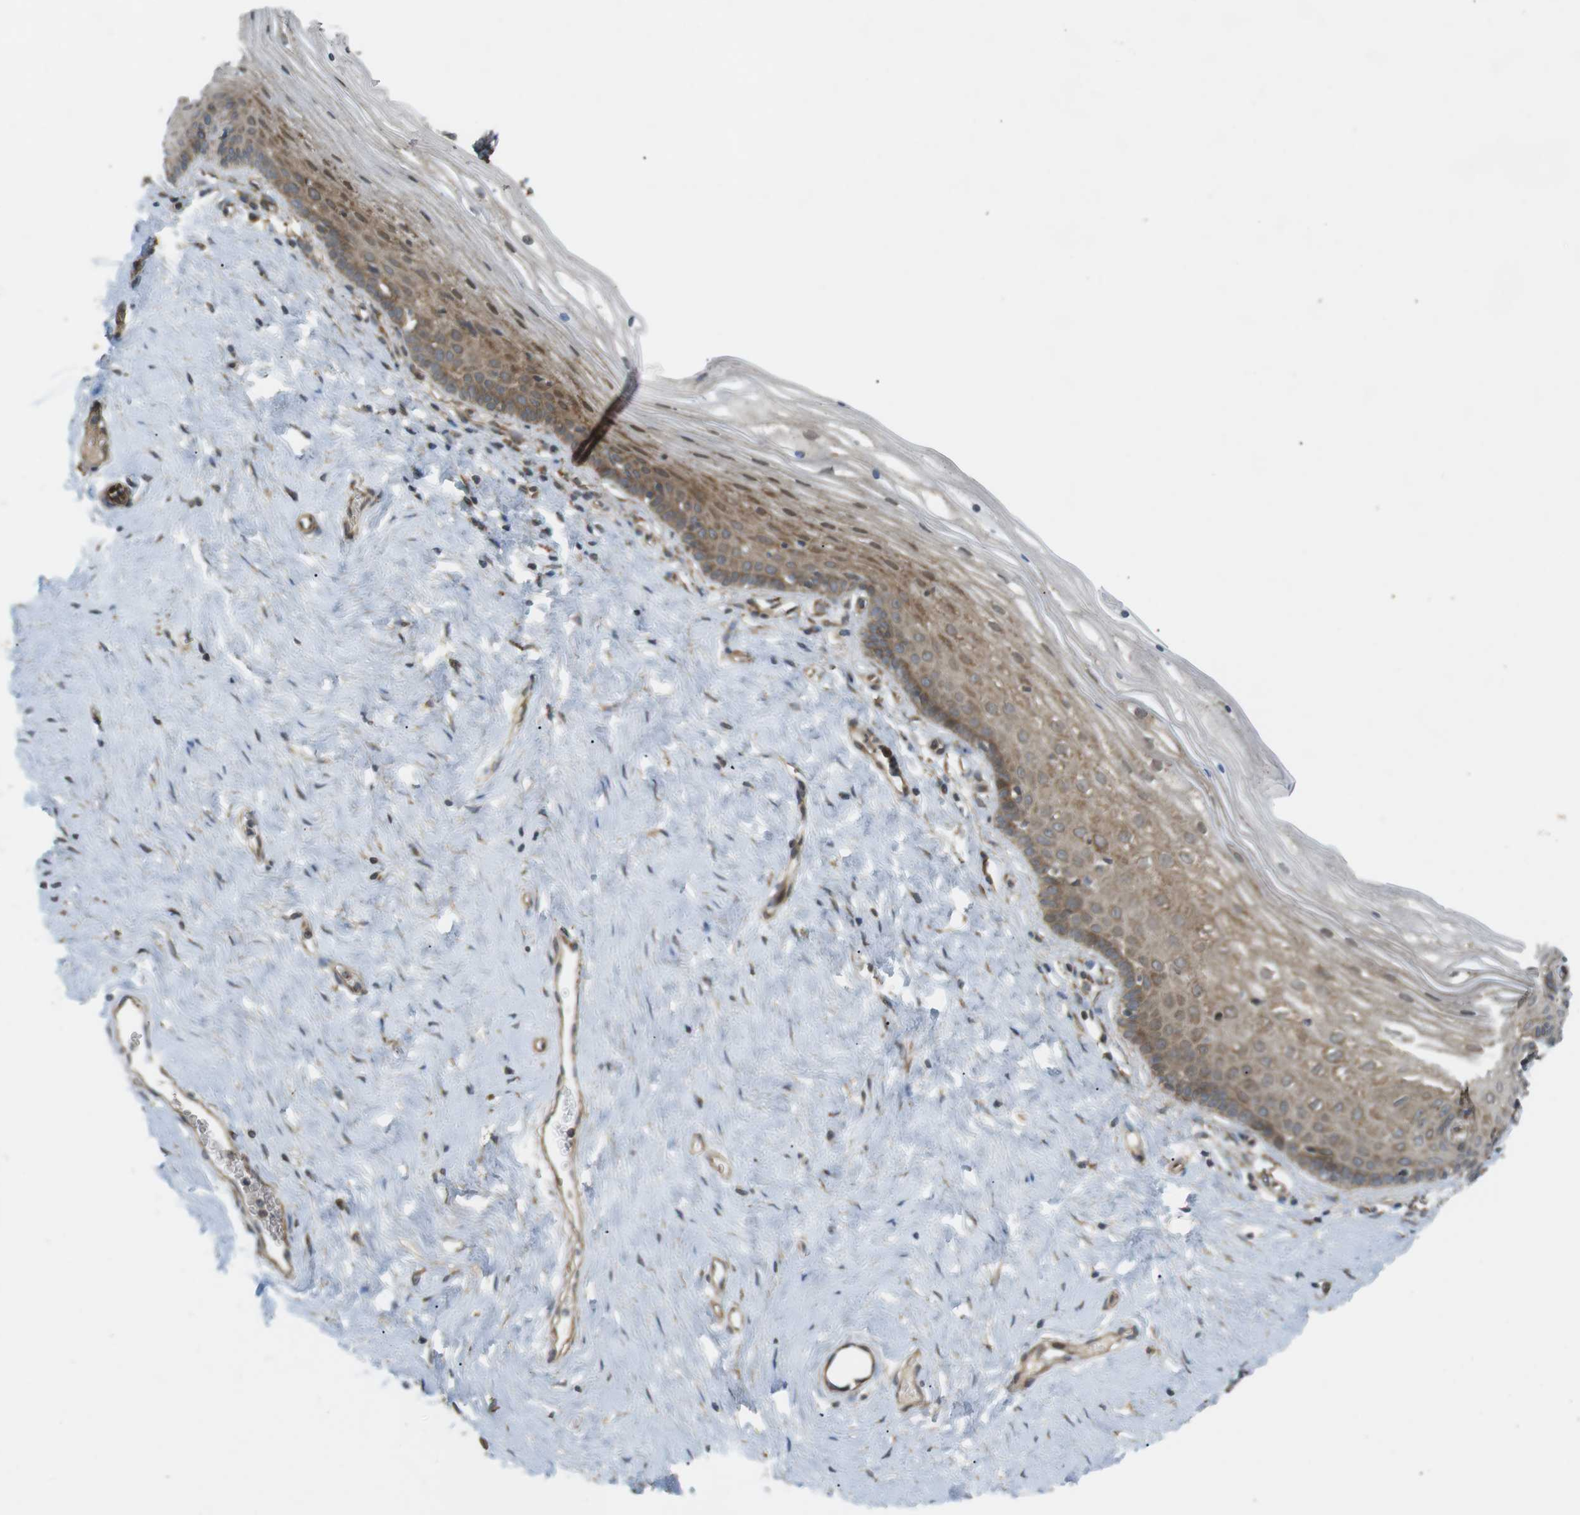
{"staining": {"intensity": "moderate", "quantity": ">75%", "location": "cytoplasmic/membranous"}, "tissue": "vagina", "cell_type": "Squamous epithelial cells", "image_type": "normal", "snomed": [{"axis": "morphology", "description": "Normal tissue, NOS"}, {"axis": "topography", "description": "Vagina"}], "caption": "Immunohistochemistry (DAB) staining of unremarkable human vagina shows moderate cytoplasmic/membranous protein positivity in about >75% of squamous epithelial cells. The protein of interest is stained brown, and the nuclei are stained in blue (DAB IHC with brightfield microscopy, high magnification).", "gene": "KANK2", "patient": {"sex": "female", "age": 32}}